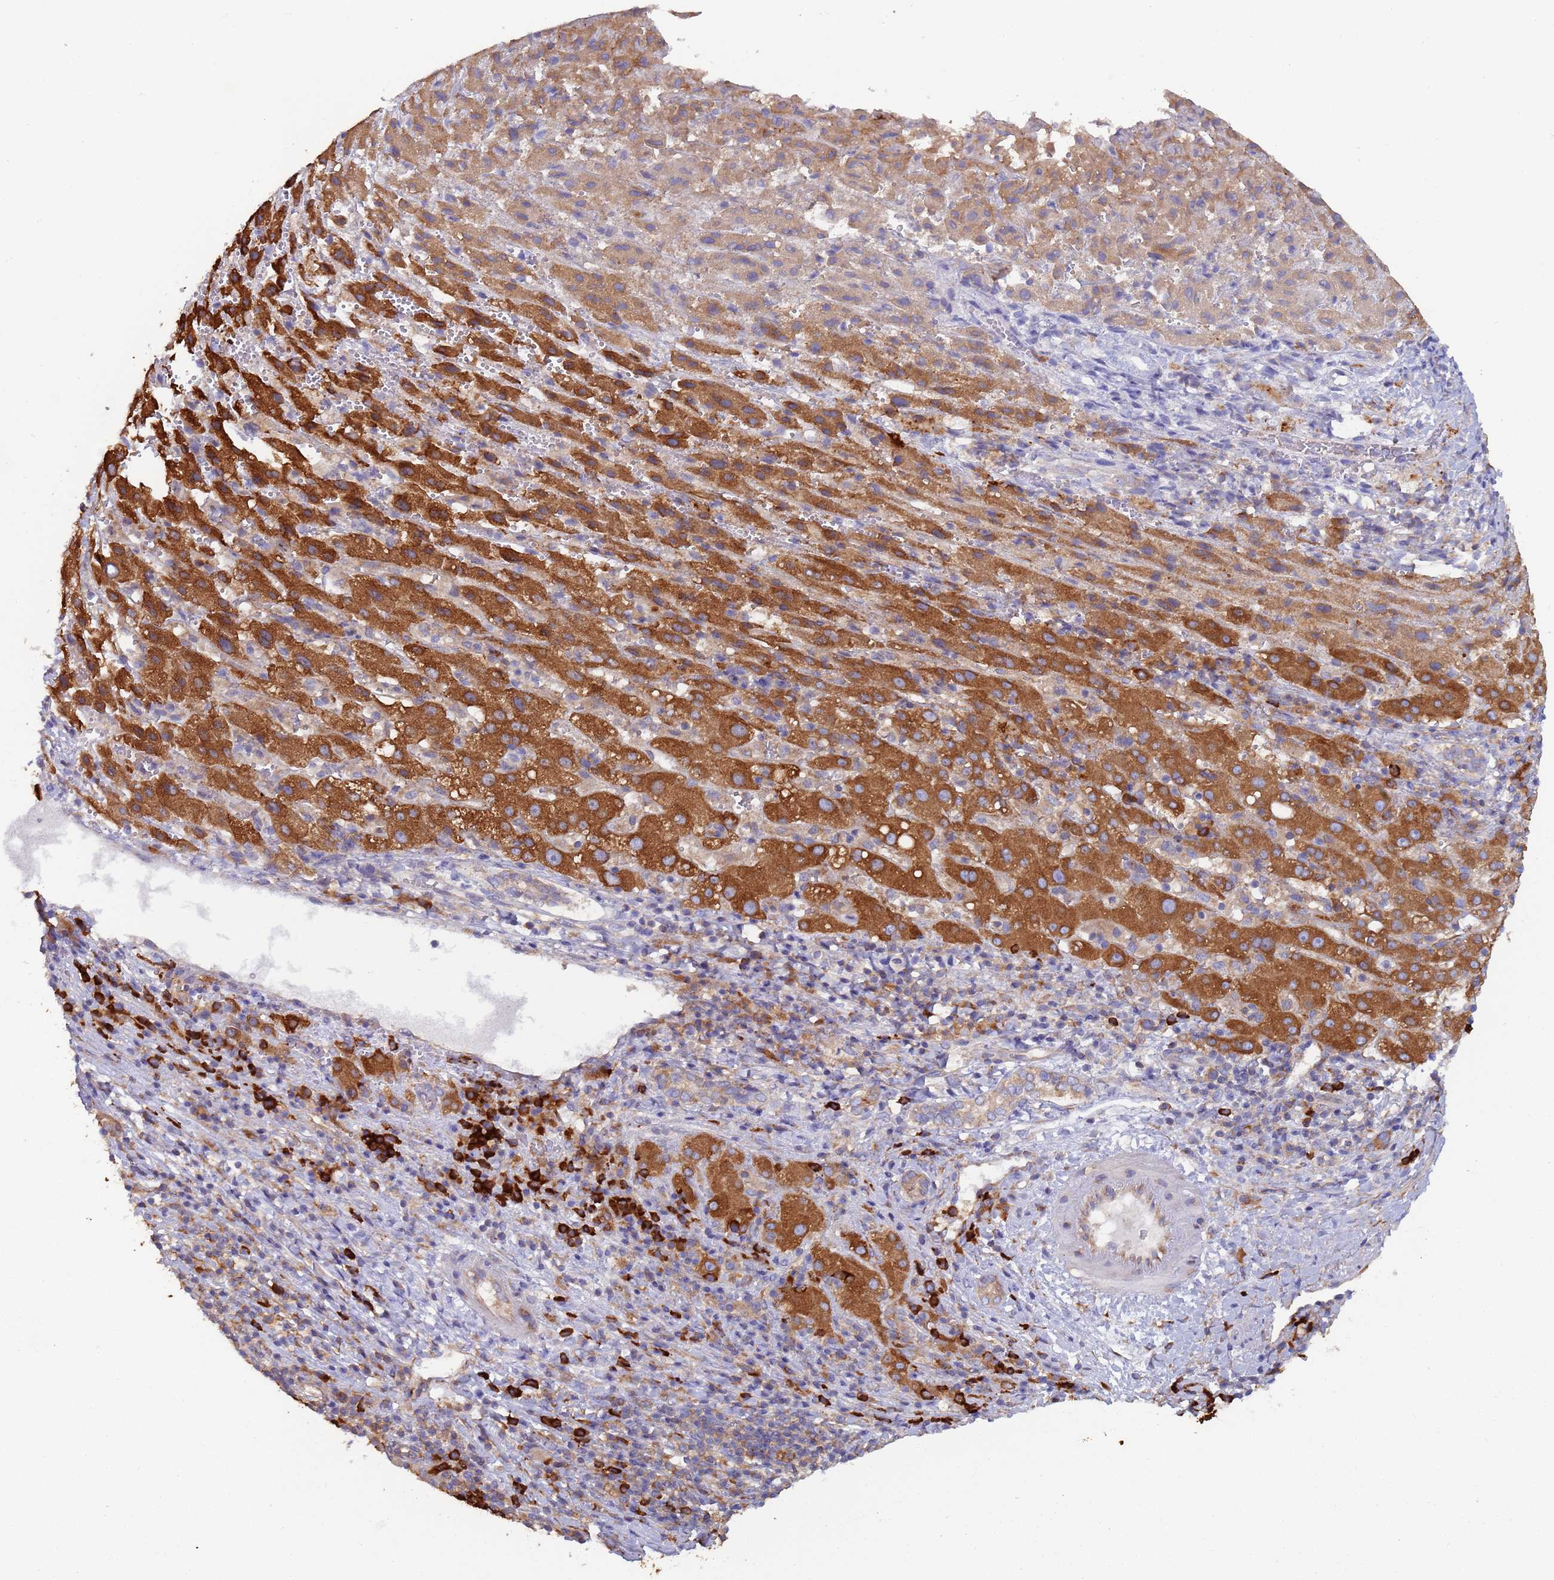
{"staining": {"intensity": "strong", "quantity": ">75%", "location": "cytoplasmic/membranous"}, "tissue": "liver cancer", "cell_type": "Tumor cells", "image_type": "cancer", "snomed": [{"axis": "morphology", "description": "Carcinoma, Hepatocellular, NOS"}, {"axis": "topography", "description": "Liver"}], "caption": "A photomicrograph of human liver hepatocellular carcinoma stained for a protein displays strong cytoplasmic/membranous brown staining in tumor cells. (brown staining indicates protein expression, while blue staining denotes nuclei).", "gene": "ZNF844", "patient": {"sex": "female", "age": 58}}